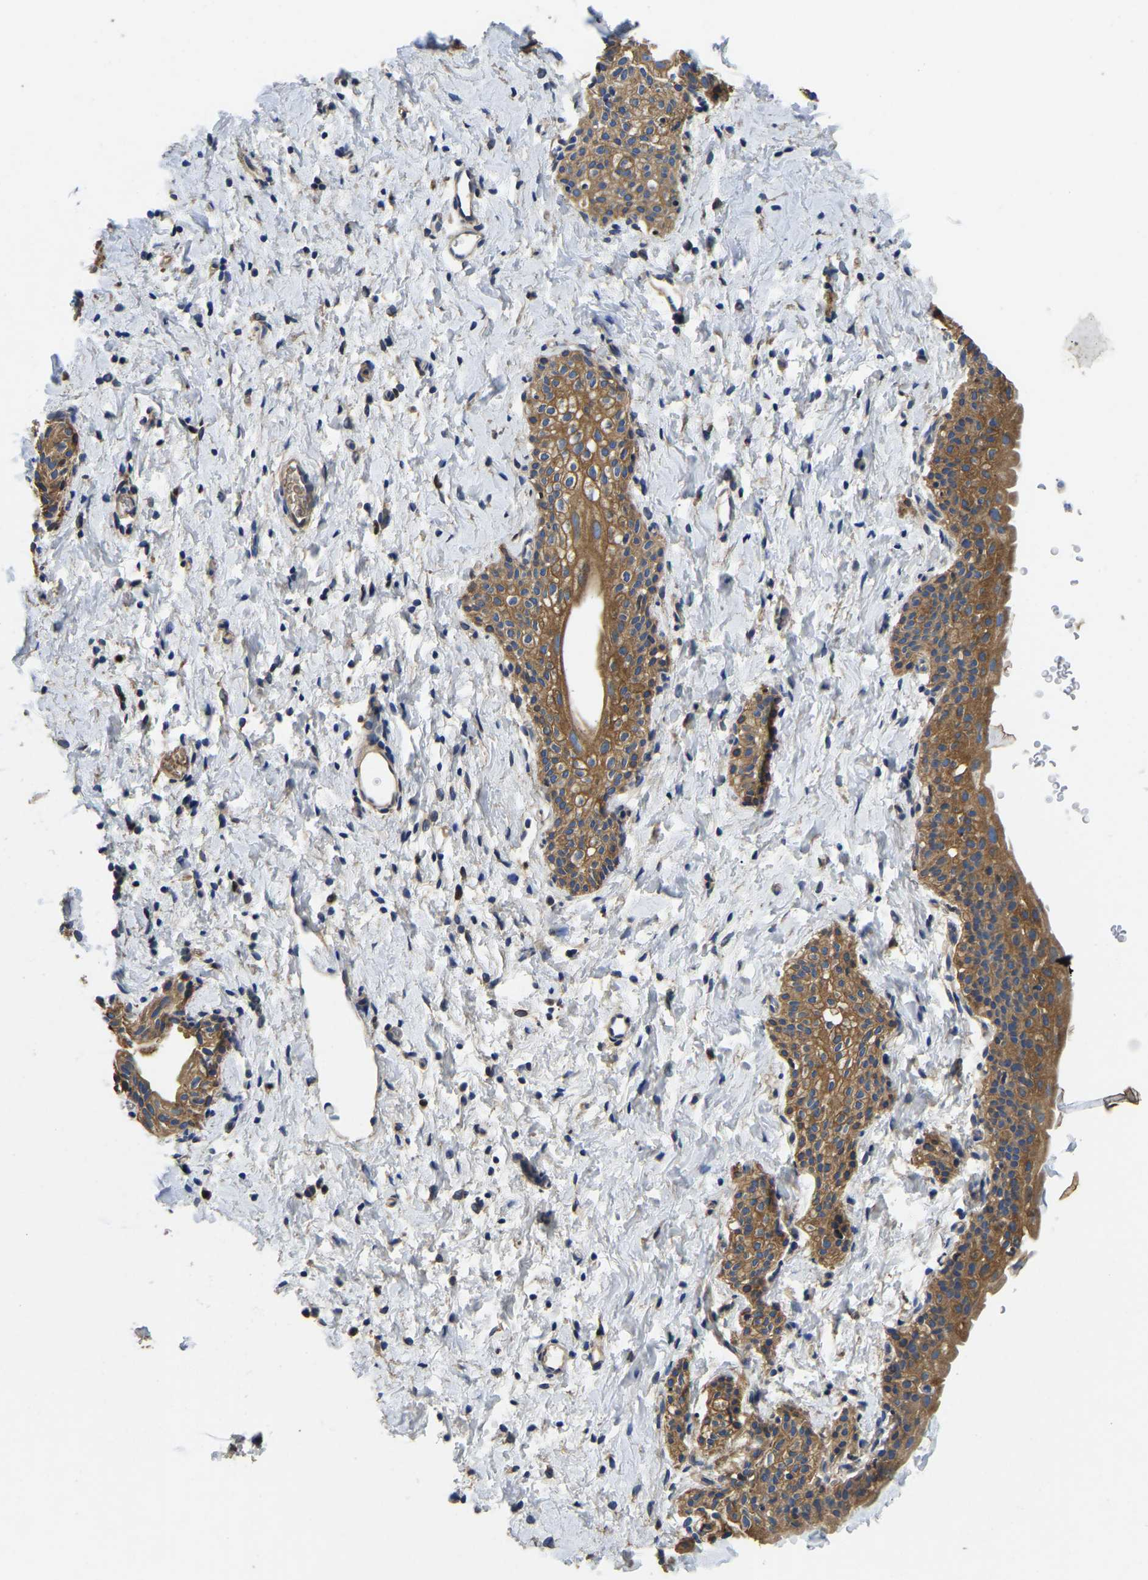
{"staining": {"intensity": "moderate", "quantity": ">75%", "location": "cytoplasmic/membranous"}, "tissue": "smooth muscle", "cell_type": "Smooth muscle cells", "image_type": "normal", "snomed": [{"axis": "morphology", "description": "Normal tissue, NOS"}, {"axis": "topography", "description": "Smooth muscle"}], "caption": "An image of smooth muscle stained for a protein displays moderate cytoplasmic/membranous brown staining in smooth muscle cells. (DAB = brown stain, brightfield microscopy at high magnification).", "gene": "STAT2", "patient": {"sex": "male", "age": 16}}